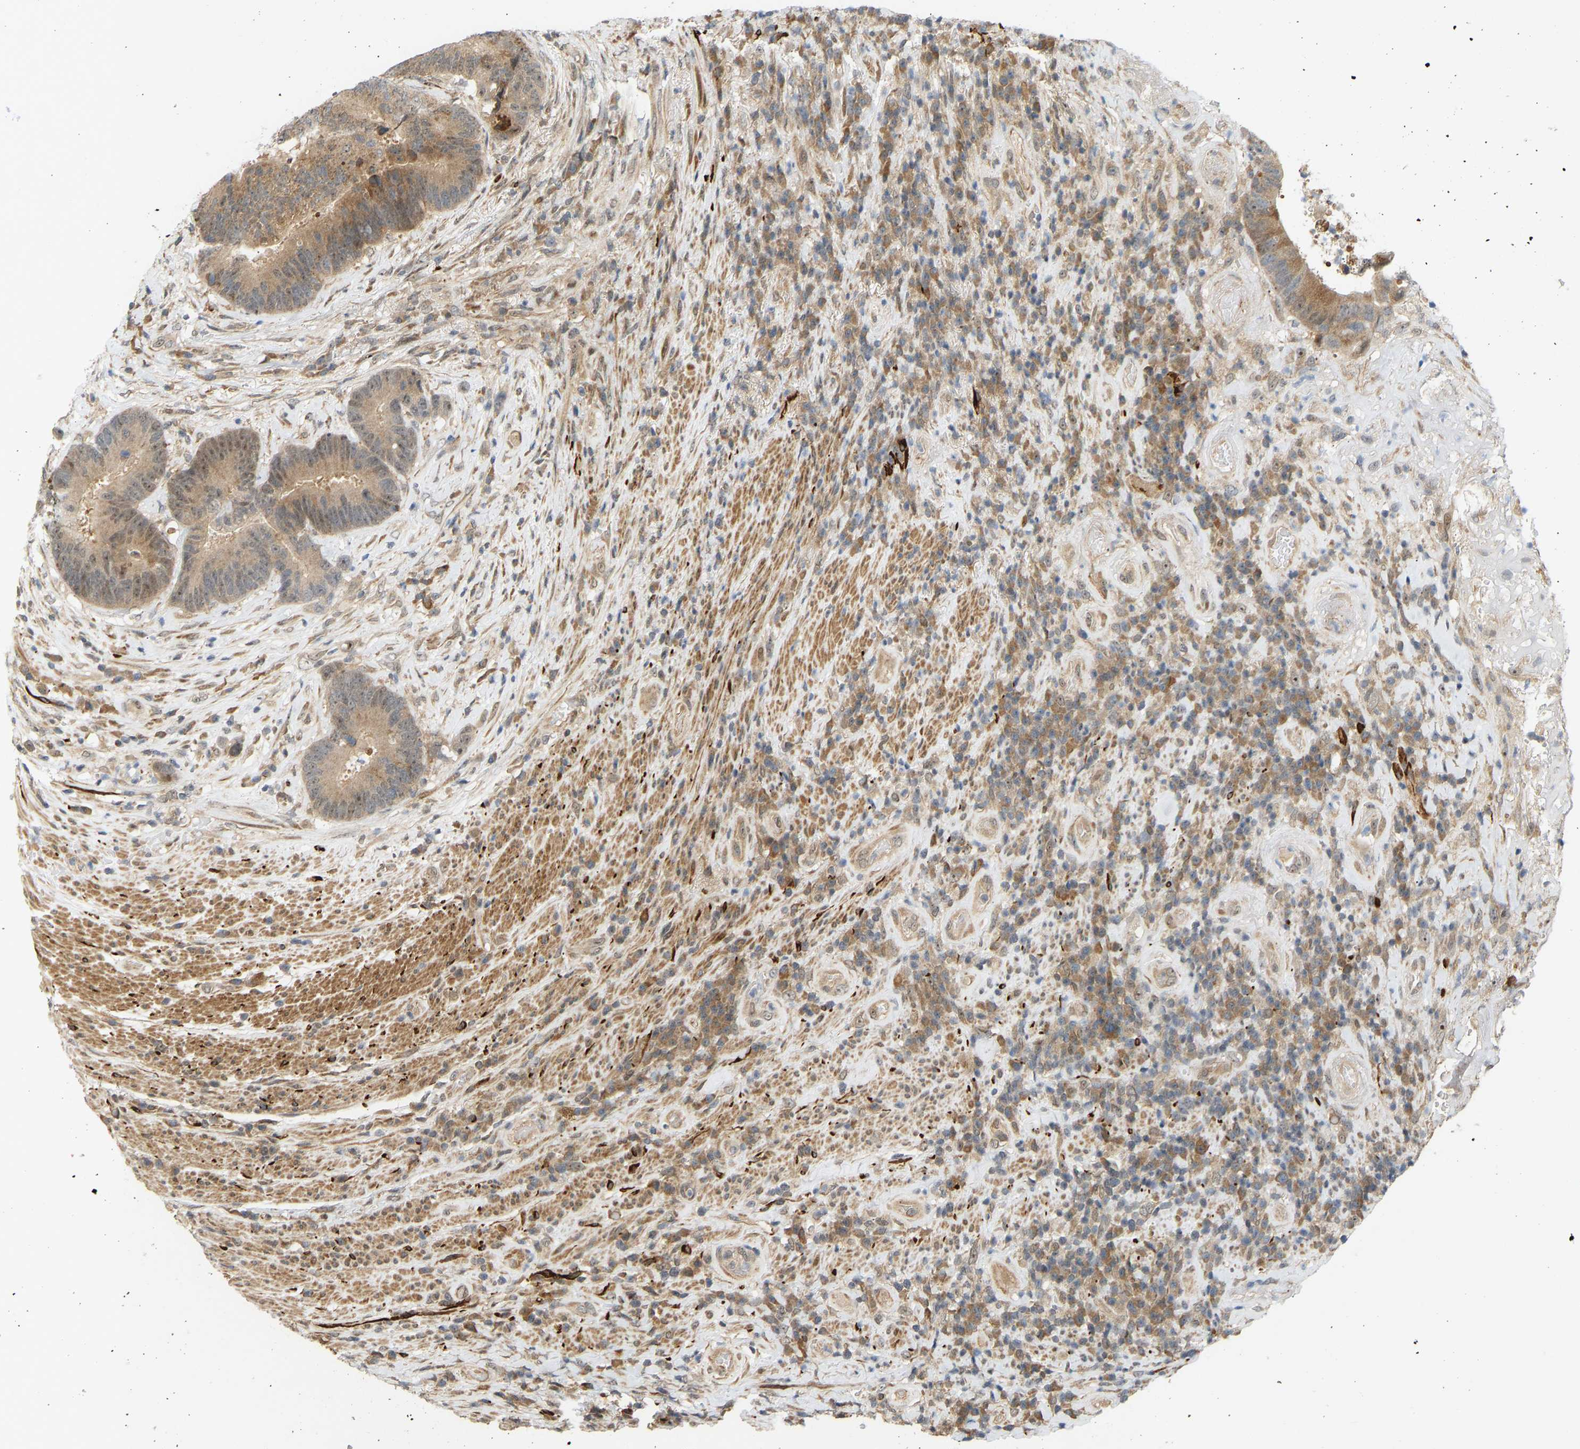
{"staining": {"intensity": "moderate", "quantity": ">75%", "location": "cytoplasmic/membranous,nuclear"}, "tissue": "colorectal cancer", "cell_type": "Tumor cells", "image_type": "cancer", "snomed": [{"axis": "morphology", "description": "Adenocarcinoma, NOS"}, {"axis": "topography", "description": "Rectum"}], "caption": "Human colorectal cancer stained with a brown dye demonstrates moderate cytoplasmic/membranous and nuclear positive expression in about >75% of tumor cells.", "gene": "BAG1", "patient": {"sex": "female", "age": 89}}